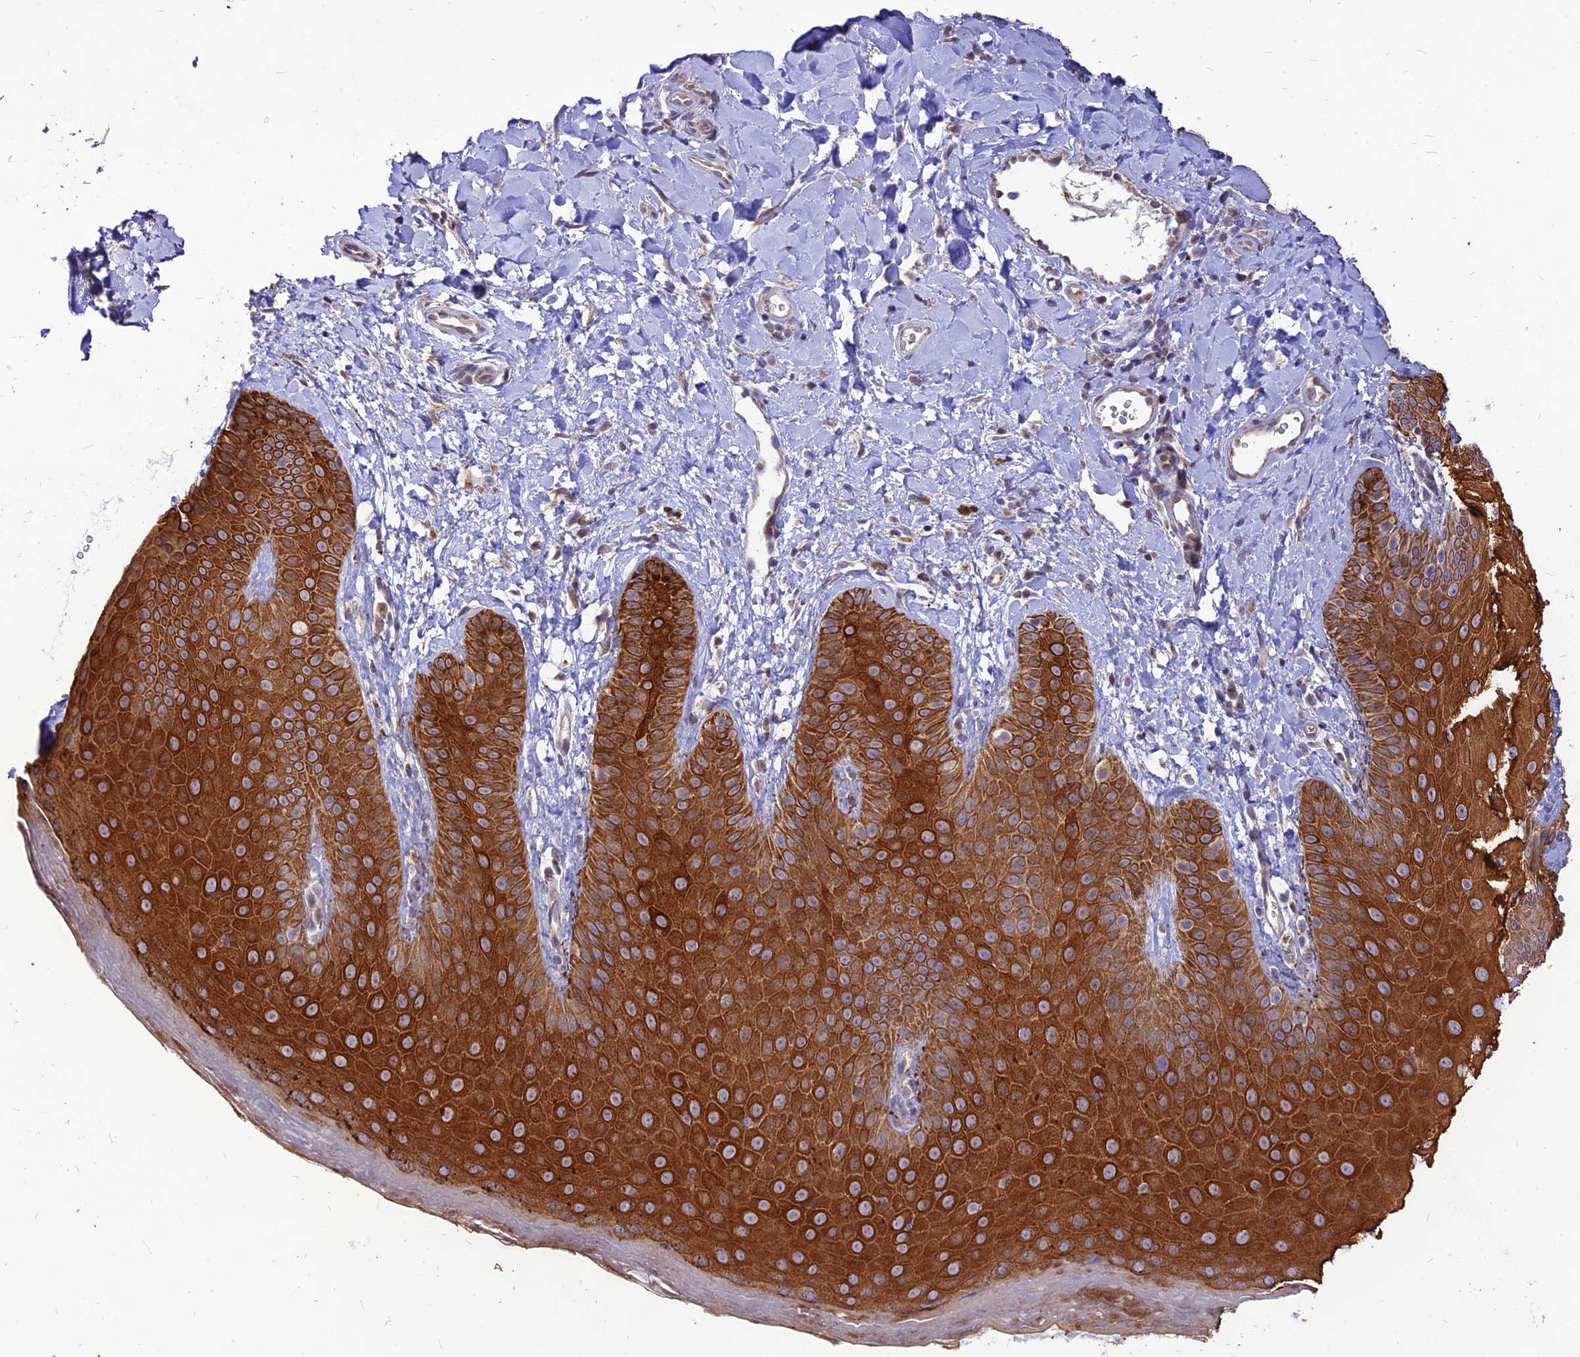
{"staining": {"intensity": "strong", "quantity": ">75%", "location": "cytoplasmic/membranous"}, "tissue": "skin", "cell_type": "Epidermal cells", "image_type": "normal", "snomed": [{"axis": "morphology", "description": "Normal tissue, NOS"}, {"axis": "morphology", "description": "Neoplasm, malignant, NOS"}, {"axis": "topography", "description": "Anal"}], "caption": "Protein expression analysis of normal human skin reveals strong cytoplasmic/membranous positivity in about >75% of epidermal cells. (Stains: DAB (3,3'-diaminobenzidine) in brown, nuclei in blue, Microscopy: brightfield microscopy at high magnification).", "gene": "ECI1", "patient": {"sex": "male", "age": 47}}